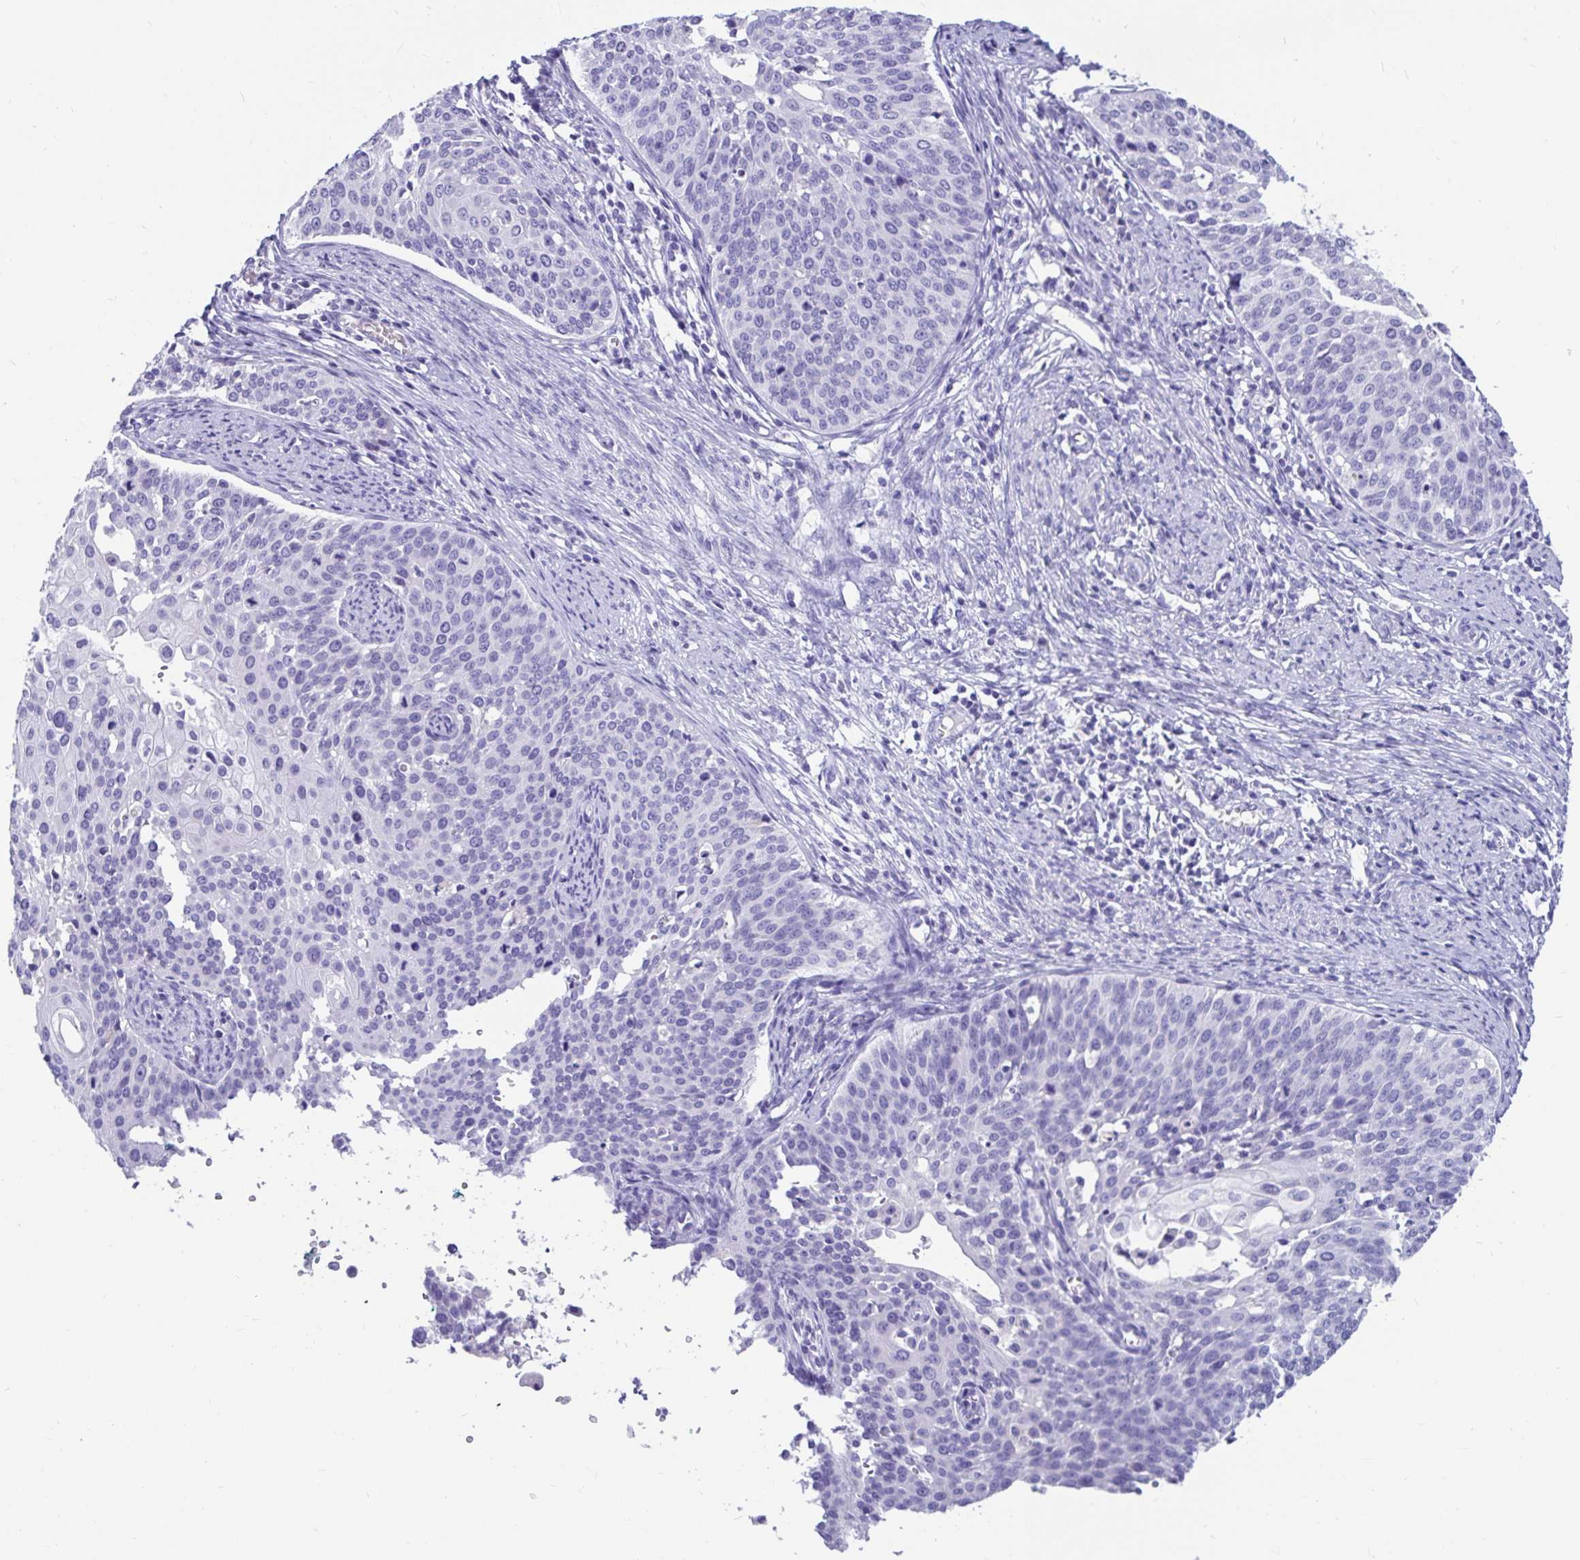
{"staining": {"intensity": "negative", "quantity": "none", "location": "none"}, "tissue": "cervical cancer", "cell_type": "Tumor cells", "image_type": "cancer", "snomed": [{"axis": "morphology", "description": "Squamous cell carcinoma, NOS"}, {"axis": "topography", "description": "Cervix"}], "caption": "A high-resolution histopathology image shows immunohistochemistry (IHC) staining of squamous cell carcinoma (cervical), which displays no significant expression in tumor cells.", "gene": "ZPBP2", "patient": {"sex": "female", "age": 44}}